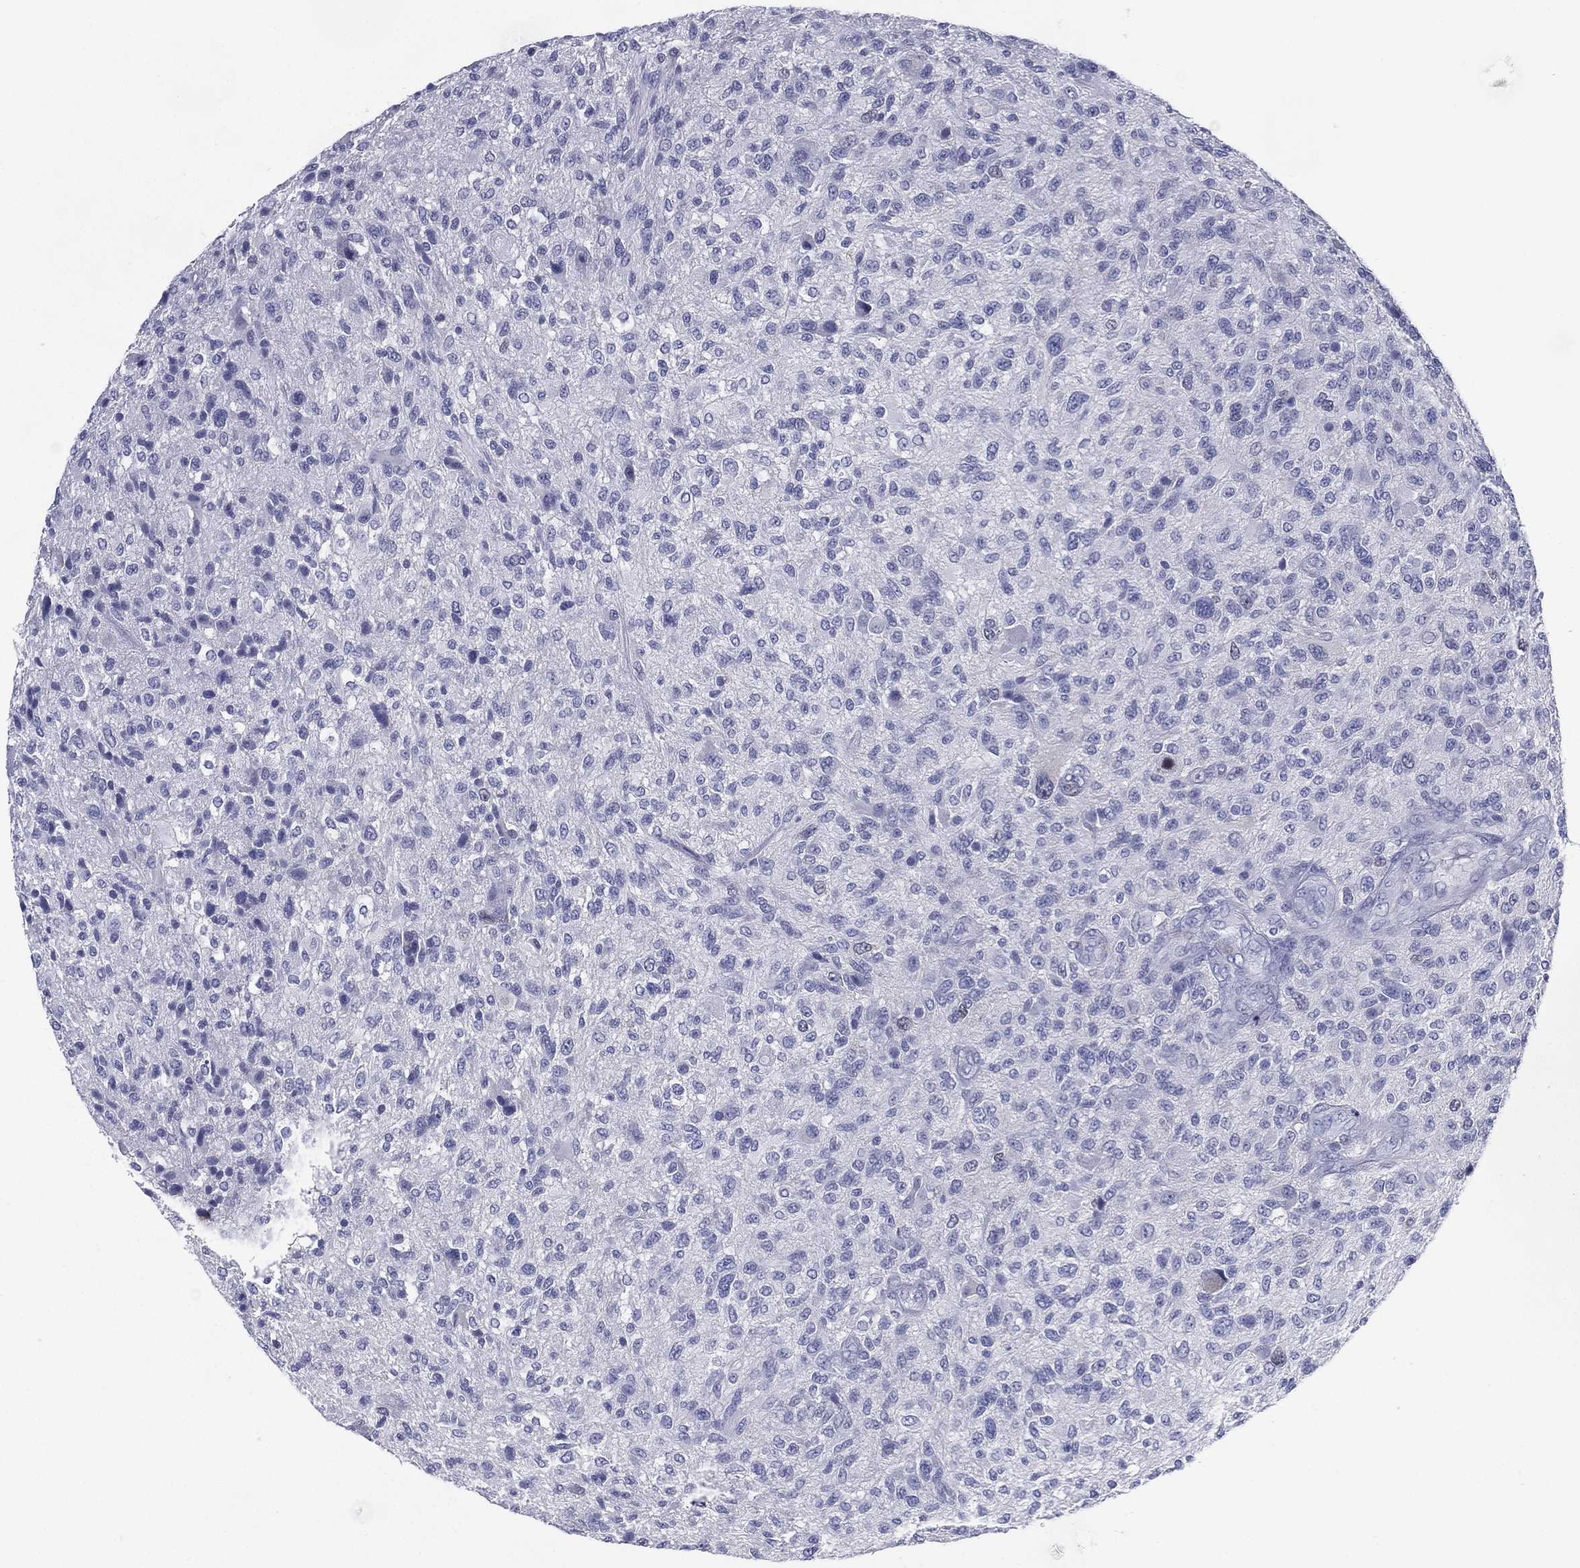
{"staining": {"intensity": "negative", "quantity": "none", "location": "none"}, "tissue": "glioma", "cell_type": "Tumor cells", "image_type": "cancer", "snomed": [{"axis": "morphology", "description": "Glioma, malignant, High grade"}, {"axis": "topography", "description": "Brain"}], "caption": "DAB (3,3'-diaminobenzidine) immunohistochemical staining of human glioma demonstrates no significant expression in tumor cells.", "gene": "KIF2C", "patient": {"sex": "male", "age": 47}}